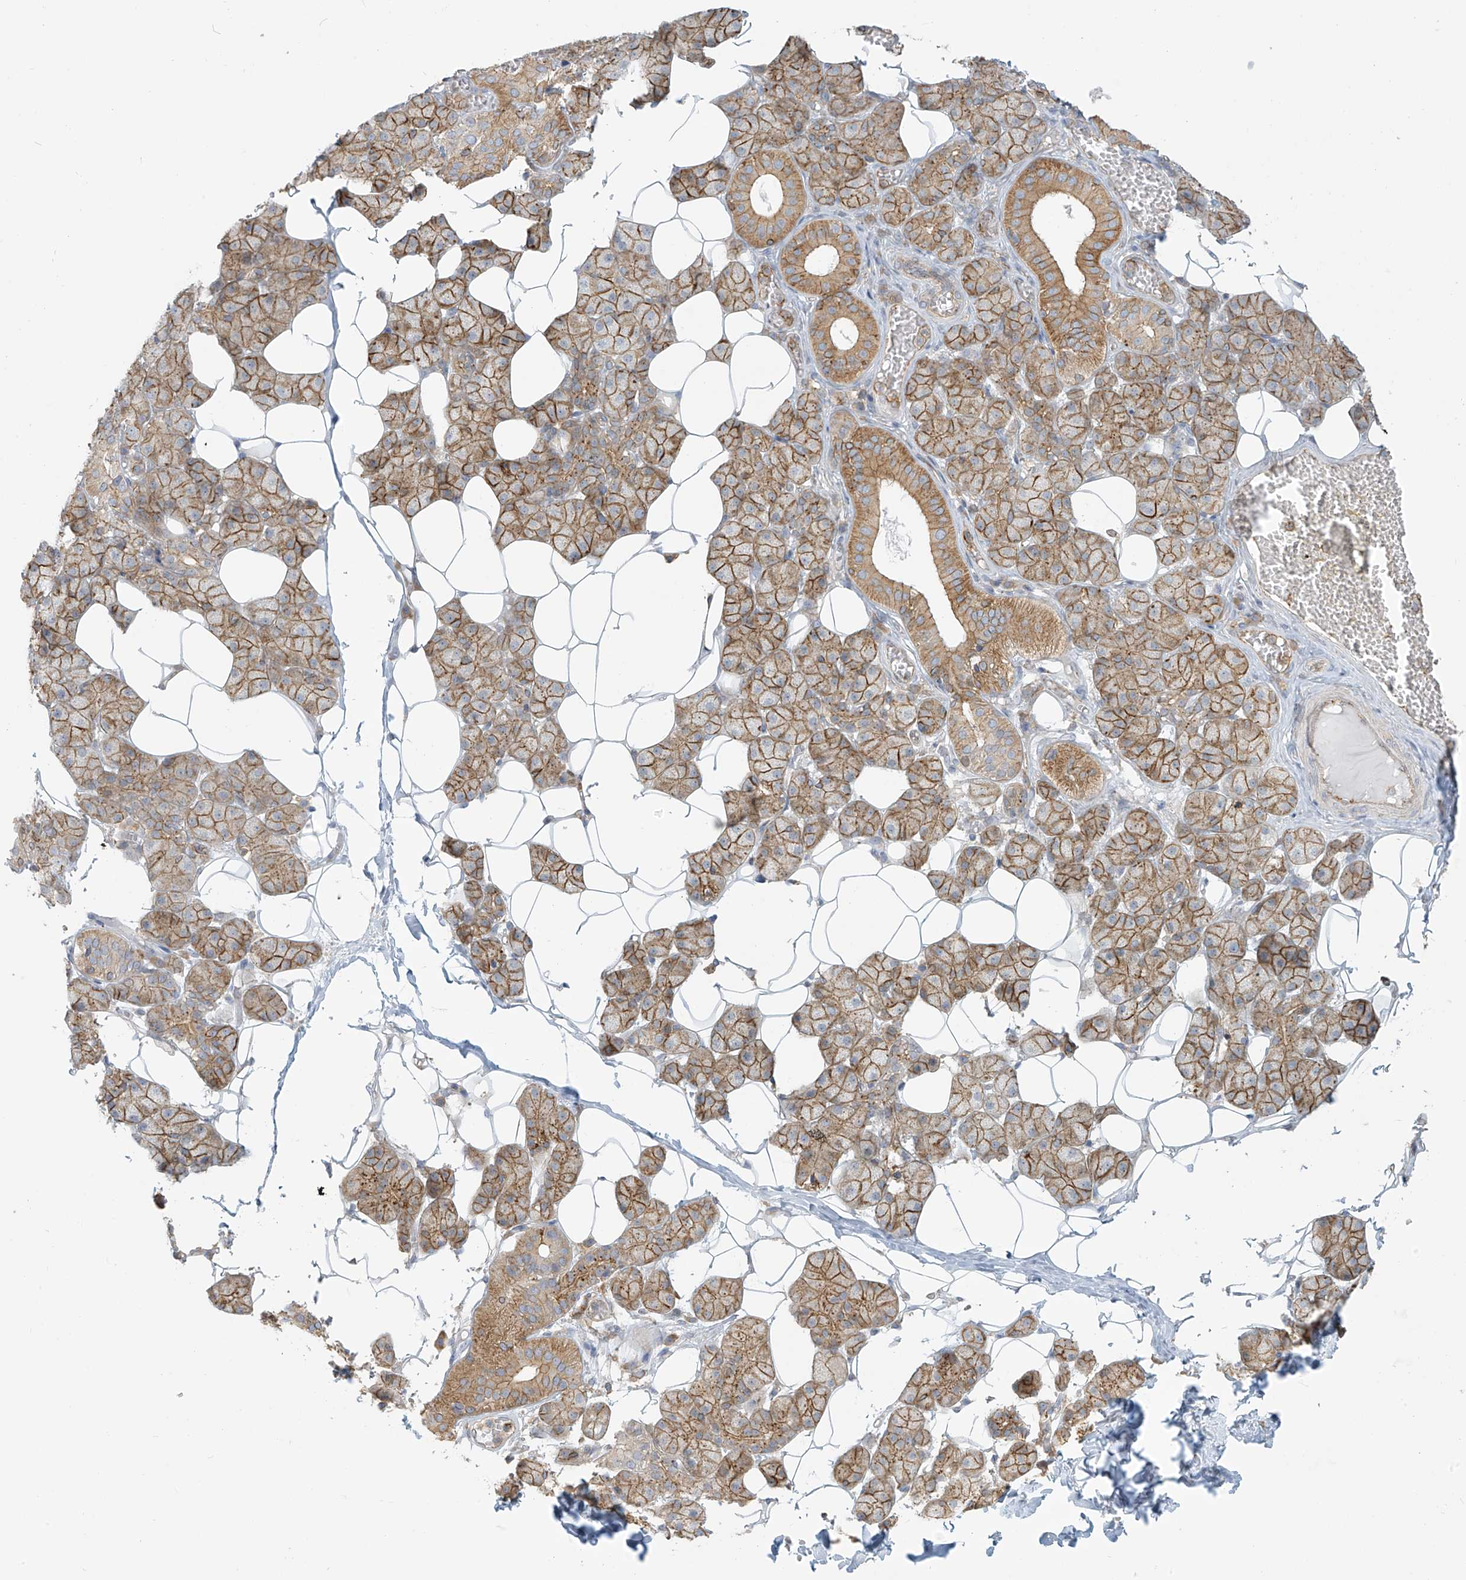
{"staining": {"intensity": "moderate", "quantity": ">75%", "location": "cytoplasmic/membranous"}, "tissue": "salivary gland", "cell_type": "Glandular cells", "image_type": "normal", "snomed": [{"axis": "morphology", "description": "Normal tissue, NOS"}, {"axis": "topography", "description": "Salivary gland"}], "caption": "The photomicrograph displays a brown stain indicating the presence of a protein in the cytoplasmic/membranous of glandular cells in salivary gland. (Brightfield microscopy of DAB IHC at high magnification).", "gene": "LZTS3", "patient": {"sex": "female", "age": 33}}